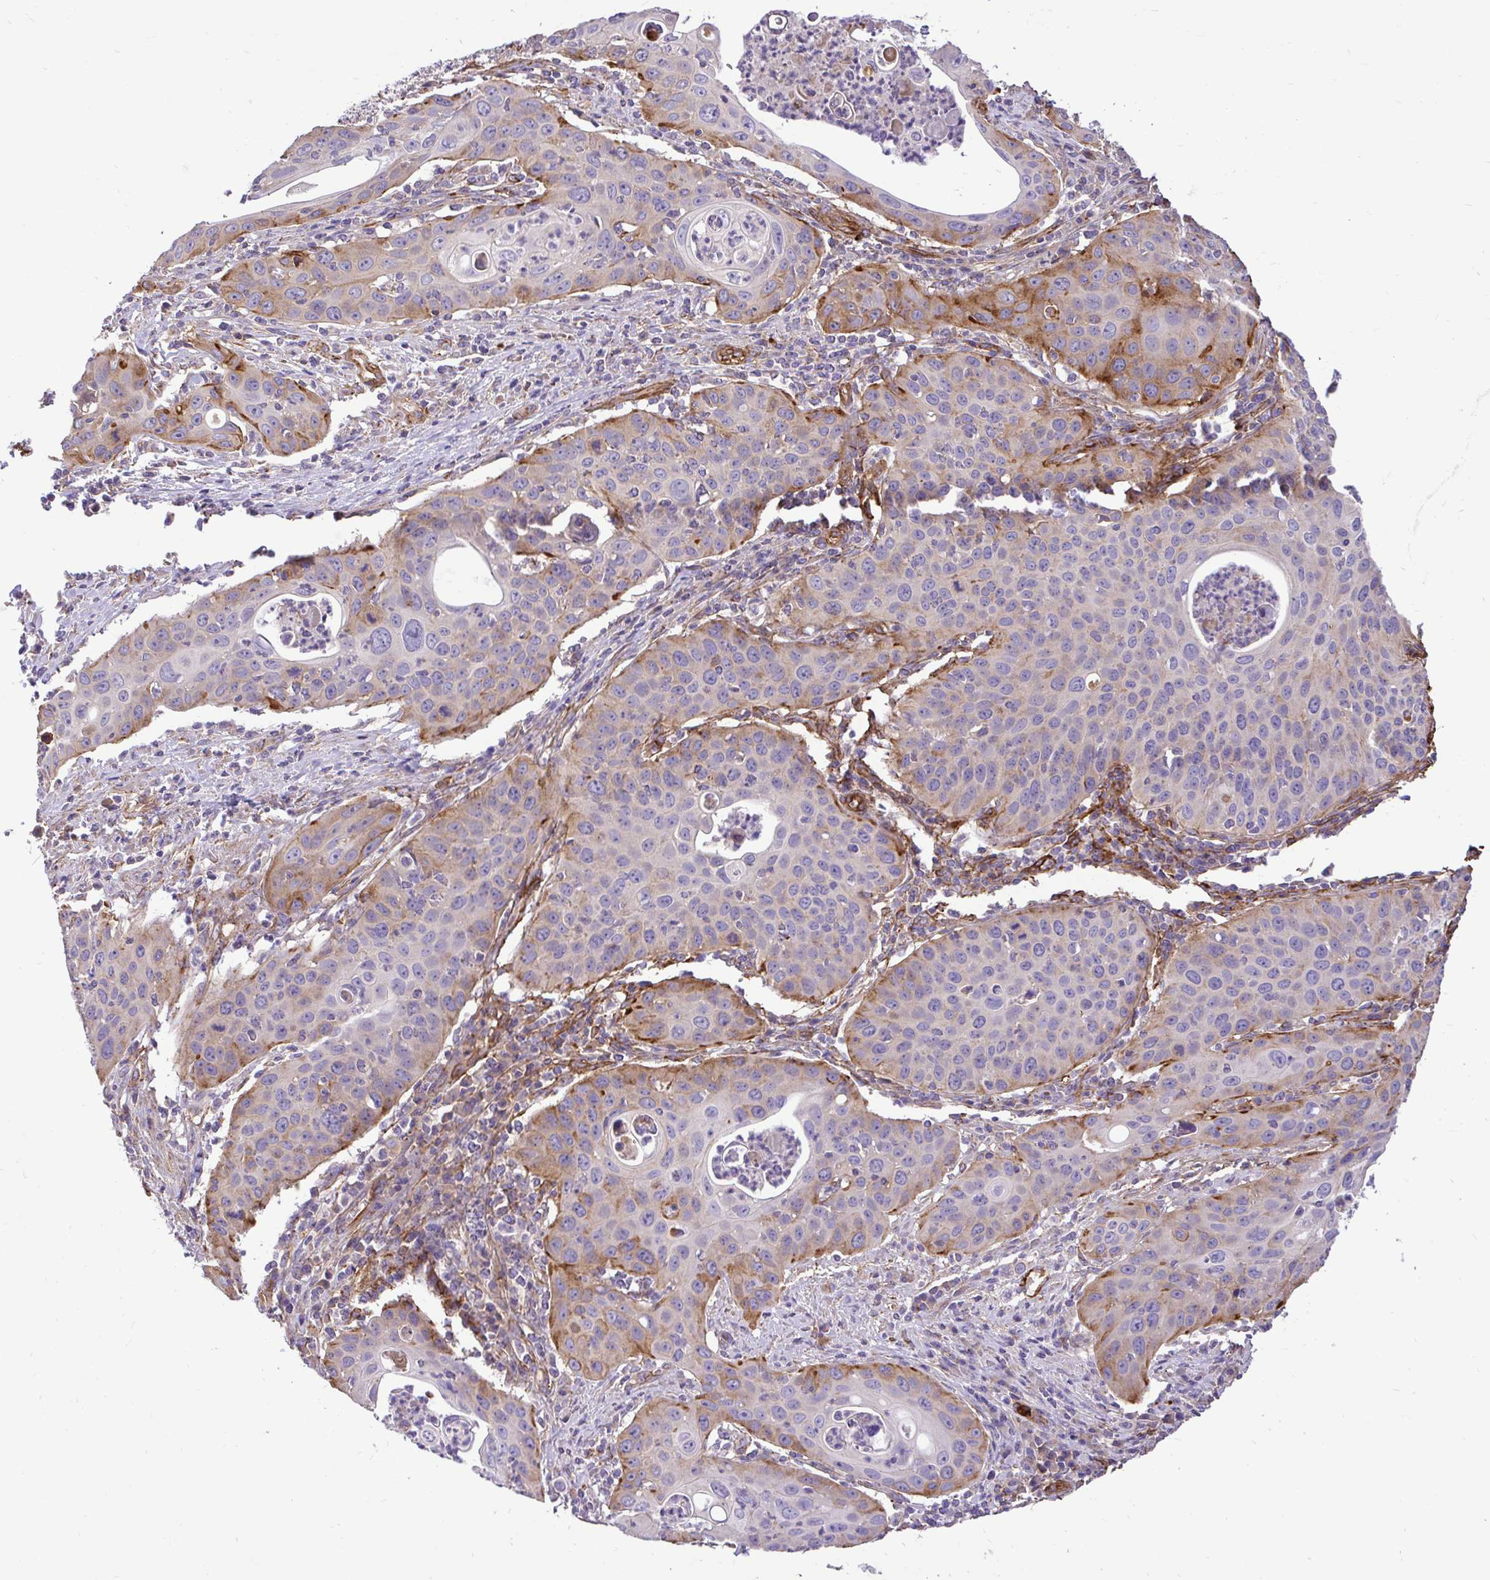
{"staining": {"intensity": "moderate", "quantity": "25%-75%", "location": "cytoplasmic/membranous"}, "tissue": "cervical cancer", "cell_type": "Tumor cells", "image_type": "cancer", "snomed": [{"axis": "morphology", "description": "Squamous cell carcinoma, NOS"}, {"axis": "topography", "description": "Cervix"}], "caption": "Immunohistochemical staining of cervical cancer (squamous cell carcinoma) displays medium levels of moderate cytoplasmic/membranous positivity in approximately 25%-75% of tumor cells. (DAB = brown stain, brightfield microscopy at high magnification).", "gene": "PTPRK", "patient": {"sex": "female", "age": 36}}